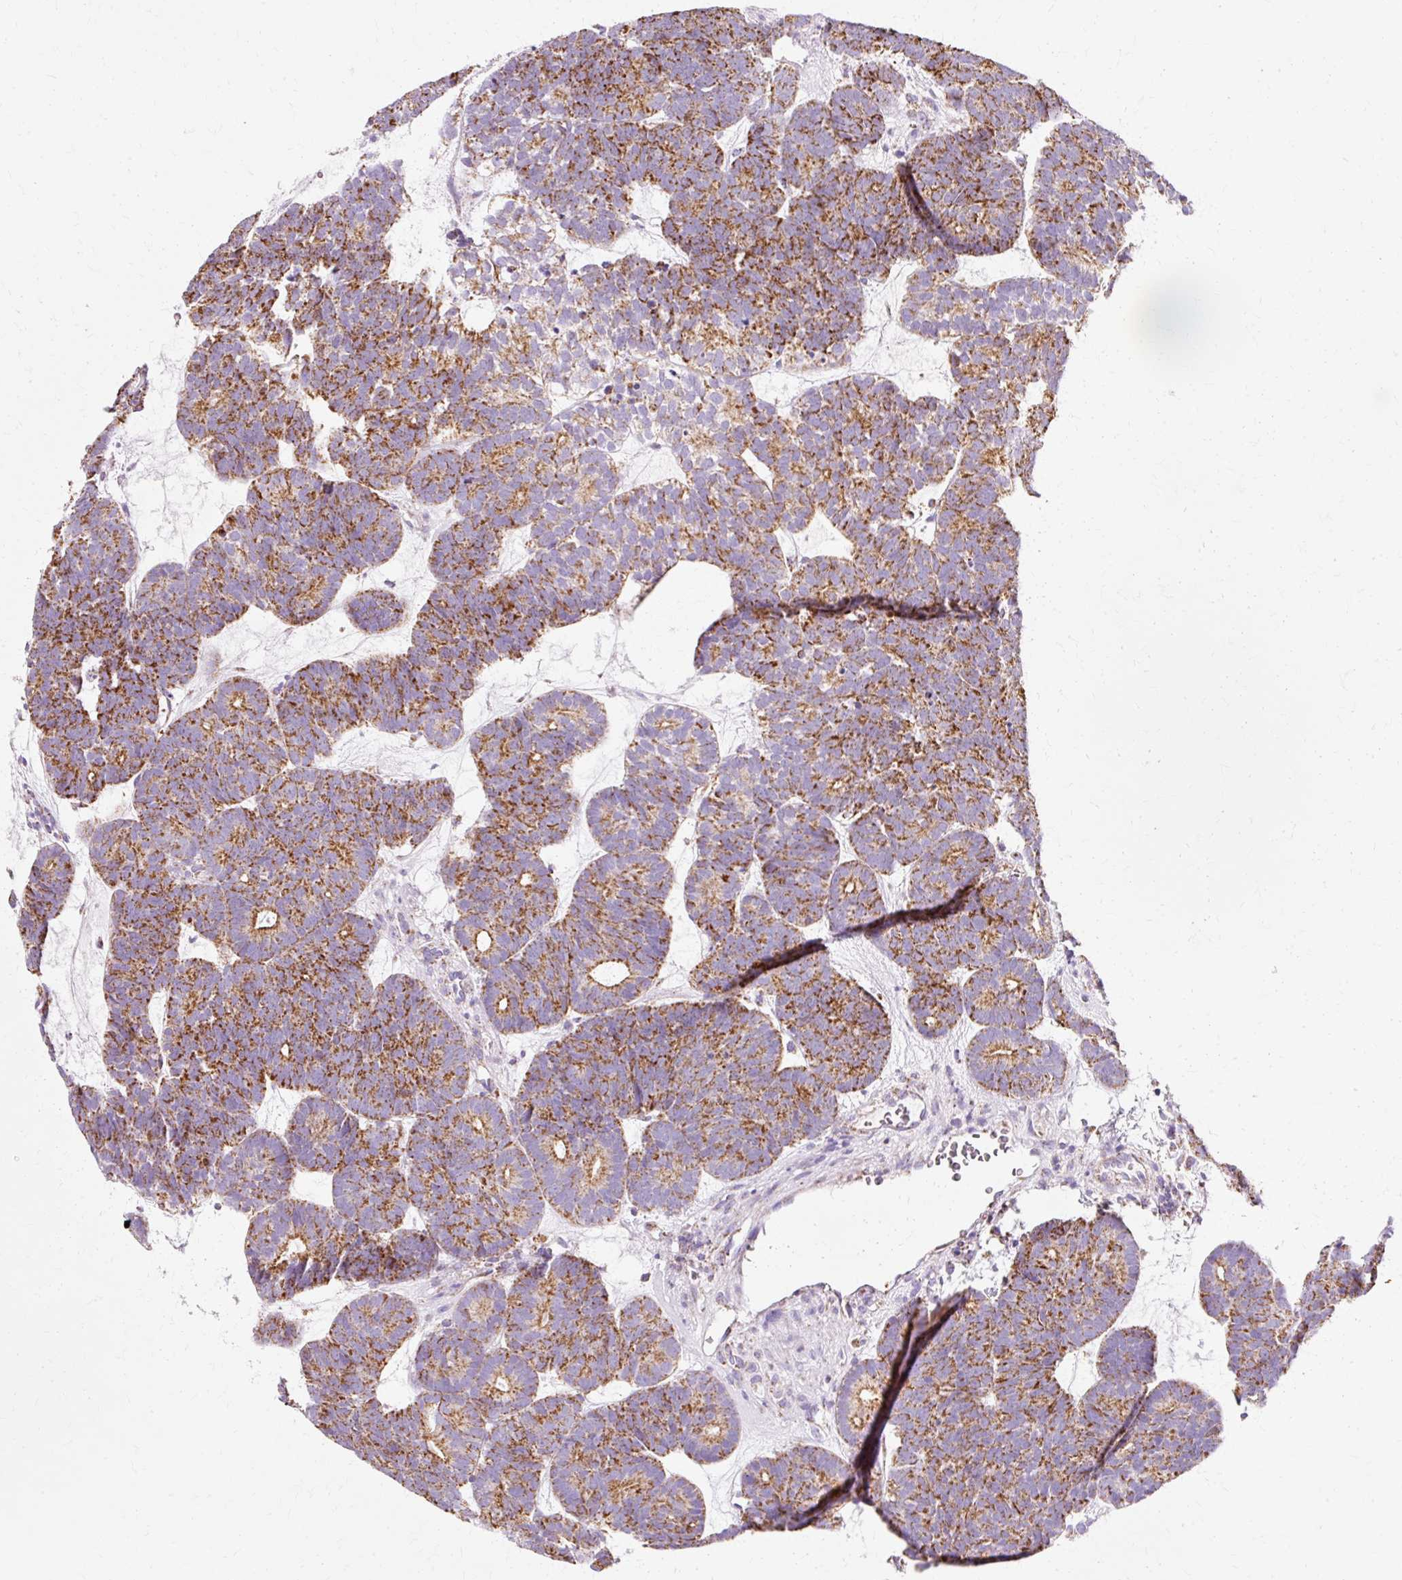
{"staining": {"intensity": "strong", "quantity": ">75%", "location": "cytoplasmic/membranous"}, "tissue": "head and neck cancer", "cell_type": "Tumor cells", "image_type": "cancer", "snomed": [{"axis": "morphology", "description": "Adenocarcinoma, NOS"}, {"axis": "topography", "description": "Head-Neck"}], "caption": "Brown immunohistochemical staining in head and neck adenocarcinoma demonstrates strong cytoplasmic/membranous positivity in about >75% of tumor cells.", "gene": "ATP5PO", "patient": {"sex": "female", "age": 81}}